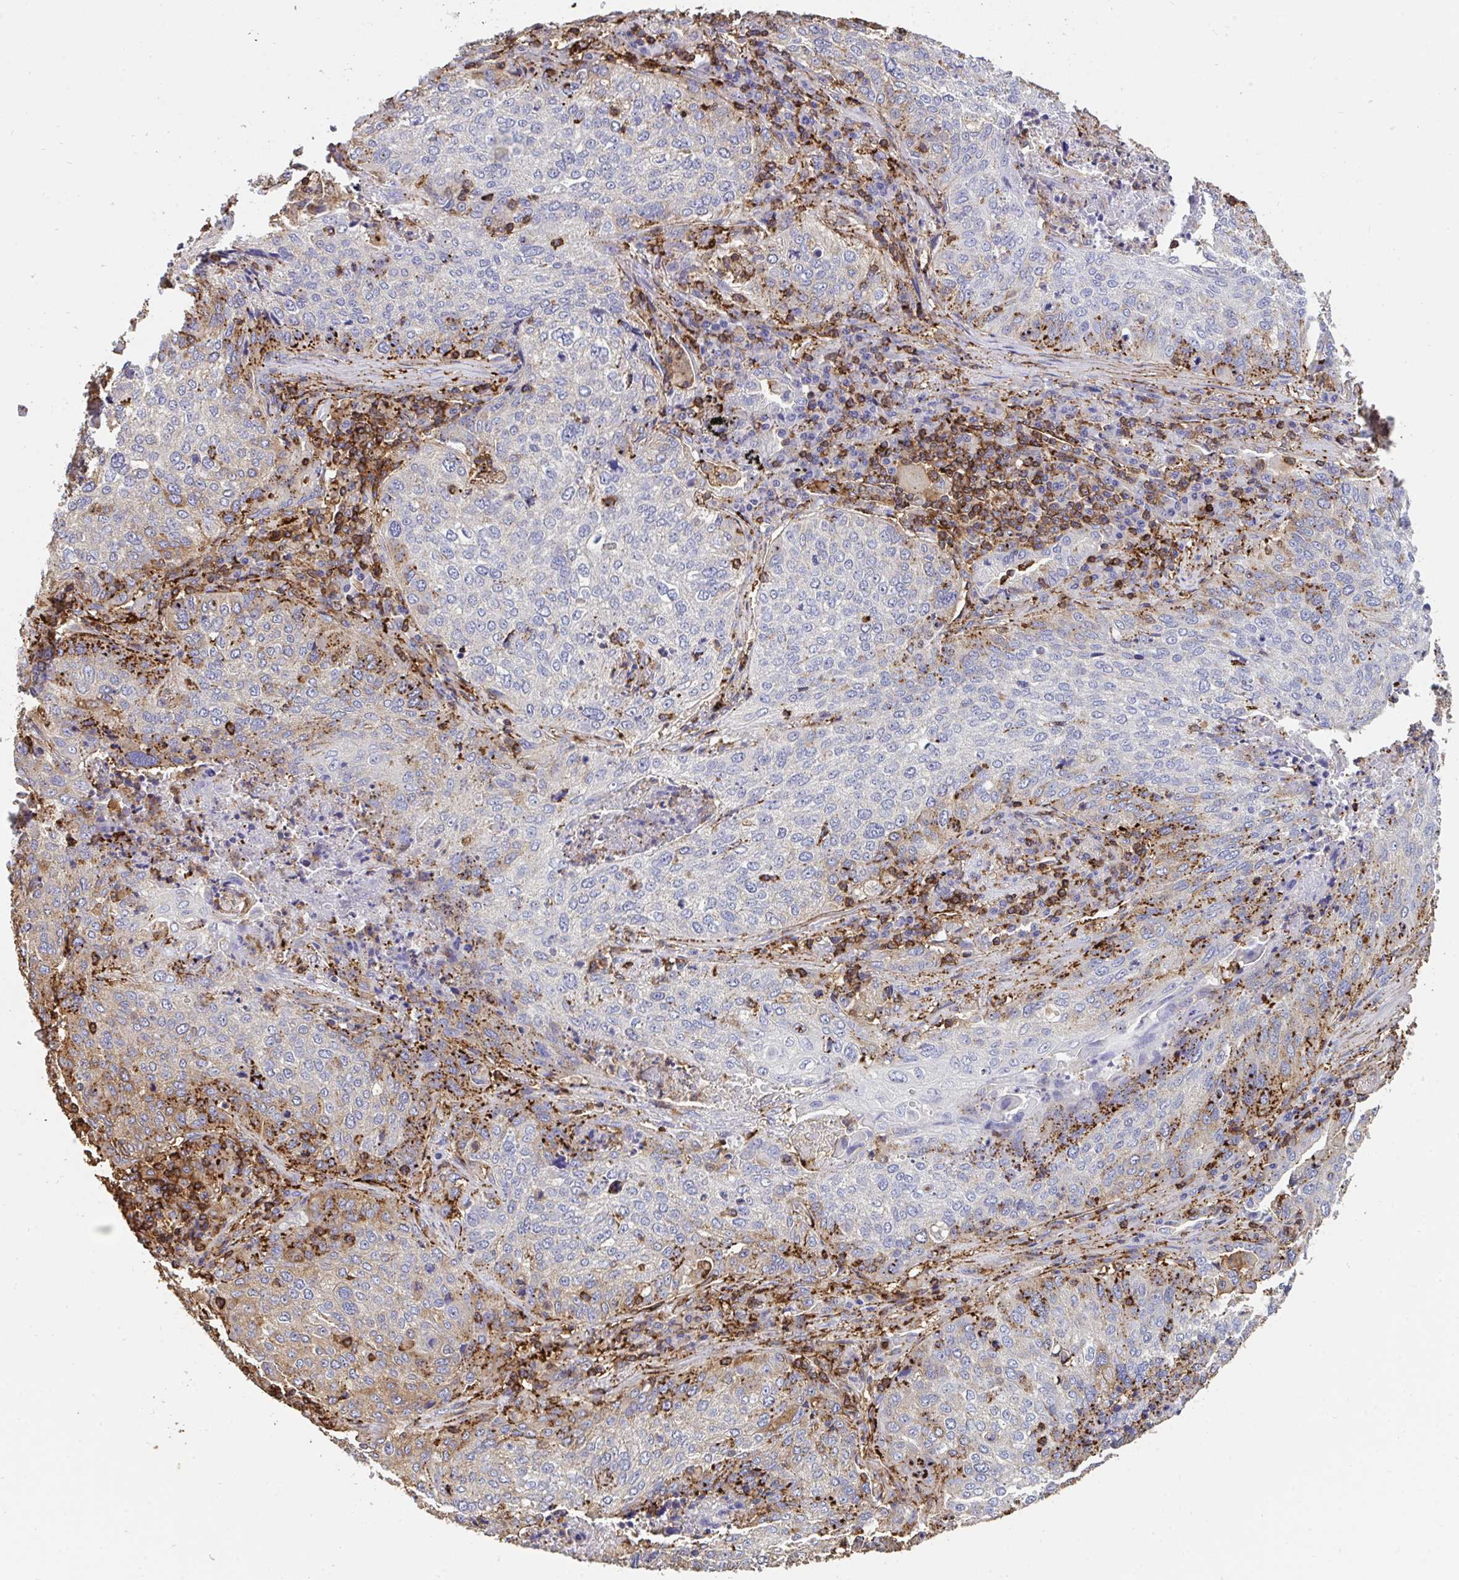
{"staining": {"intensity": "weak", "quantity": "25%-75%", "location": "cytoplasmic/membranous"}, "tissue": "lung cancer", "cell_type": "Tumor cells", "image_type": "cancer", "snomed": [{"axis": "morphology", "description": "Squamous cell carcinoma, NOS"}, {"axis": "topography", "description": "Lung"}], "caption": "Immunohistochemistry (IHC) staining of lung cancer (squamous cell carcinoma), which shows low levels of weak cytoplasmic/membranous positivity in about 25%-75% of tumor cells indicating weak cytoplasmic/membranous protein staining. The staining was performed using DAB (brown) for protein detection and nuclei were counterstained in hematoxylin (blue).", "gene": "CFL1", "patient": {"sex": "male", "age": 63}}